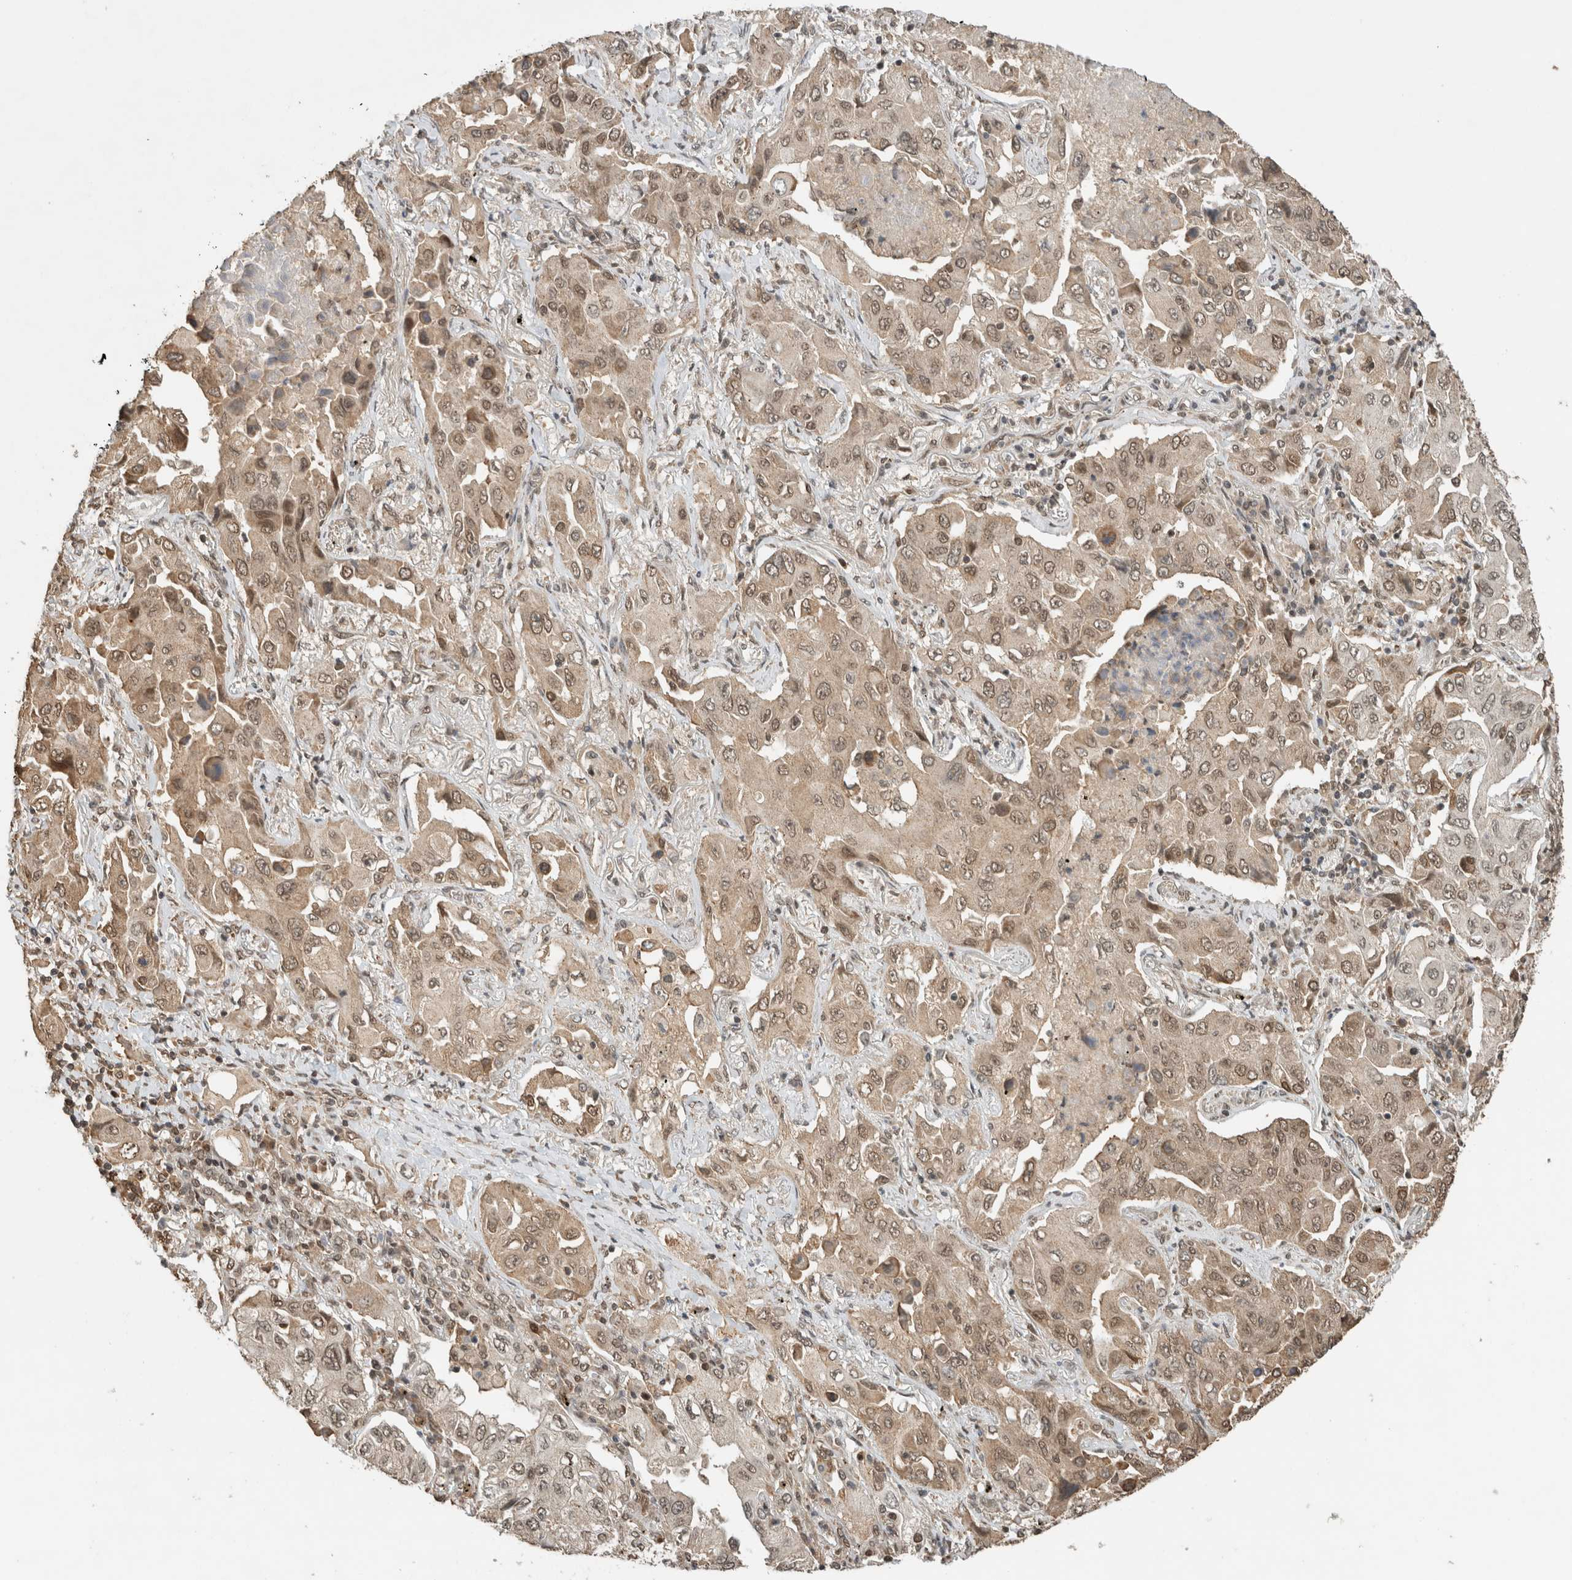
{"staining": {"intensity": "weak", "quantity": ">75%", "location": "cytoplasmic/membranous,nuclear"}, "tissue": "lung cancer", "cell_type": "Tumor cells", "image_type": "cancer", "snomed": [{"axis": "morphology", "description": "Adenocarcinoma, NOS"}, {"axis": "topography", "description": "Lung"}], "caption": "The histopathology image exhibits staining of adenocarcinoma (lung), revealing weak cytoplasmic/membranous and nuclear protein positivity (brown color) within tumor cells.", "gene": "C1orf21", "patient": {"sex": "female", "age": 65}}